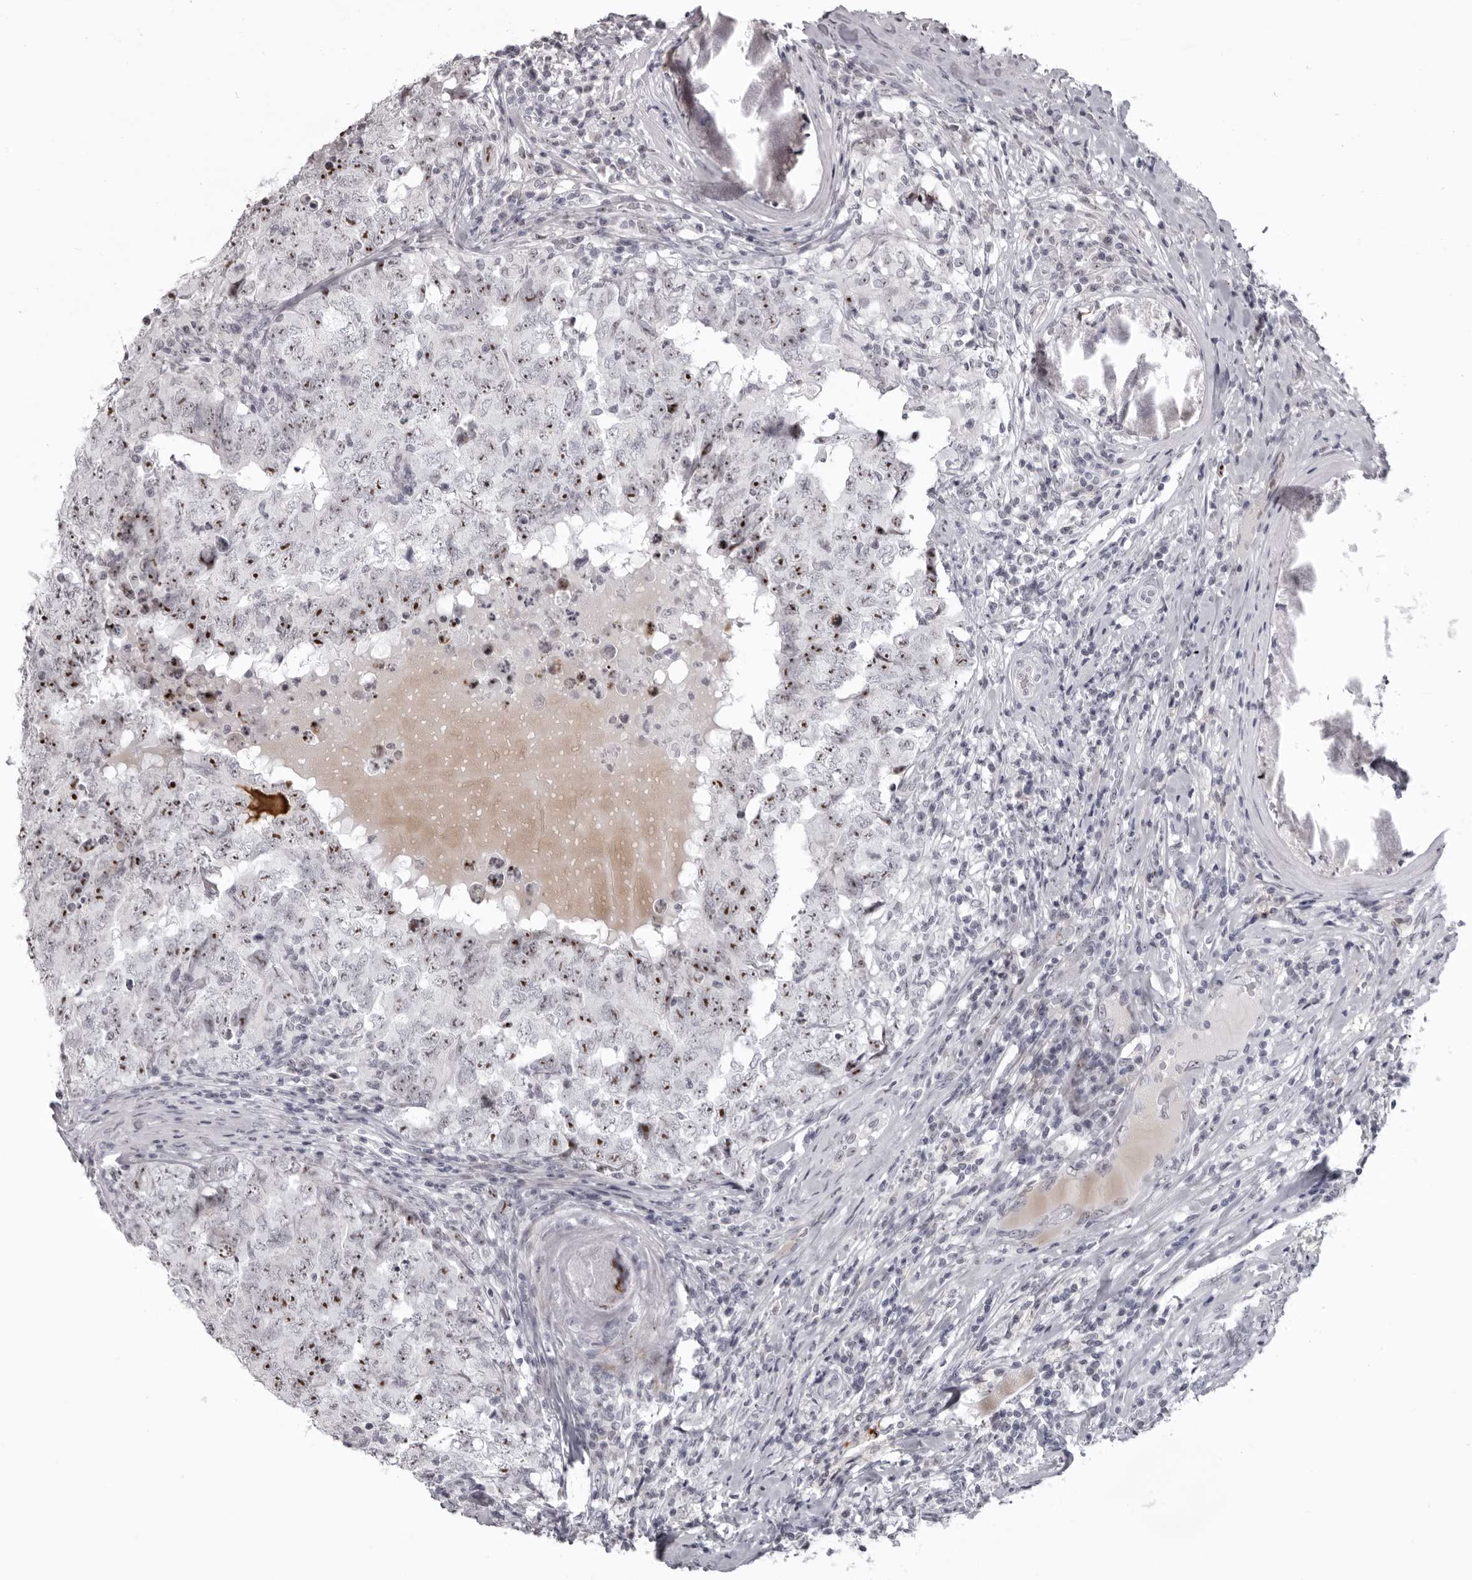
{"staining": {"intensity": "strong", "quantity": ">75%", "location": "nuclear"}, "tissue": "testis cancer", "cell_type": "Tumor cells", "image_type": "cancer", "snomed": [{"axis": "morphology", "description": "Carcinoma, Embryonal, NOS"}, {"axis": "topography", "description": "Testis"}], "caption": "A brown stain shows strong nuclear expression of a protein in testis embryonal carcinoma tumor cells.", "gene": "HELZ", "patient": {"sex": "male", "age": 26}}